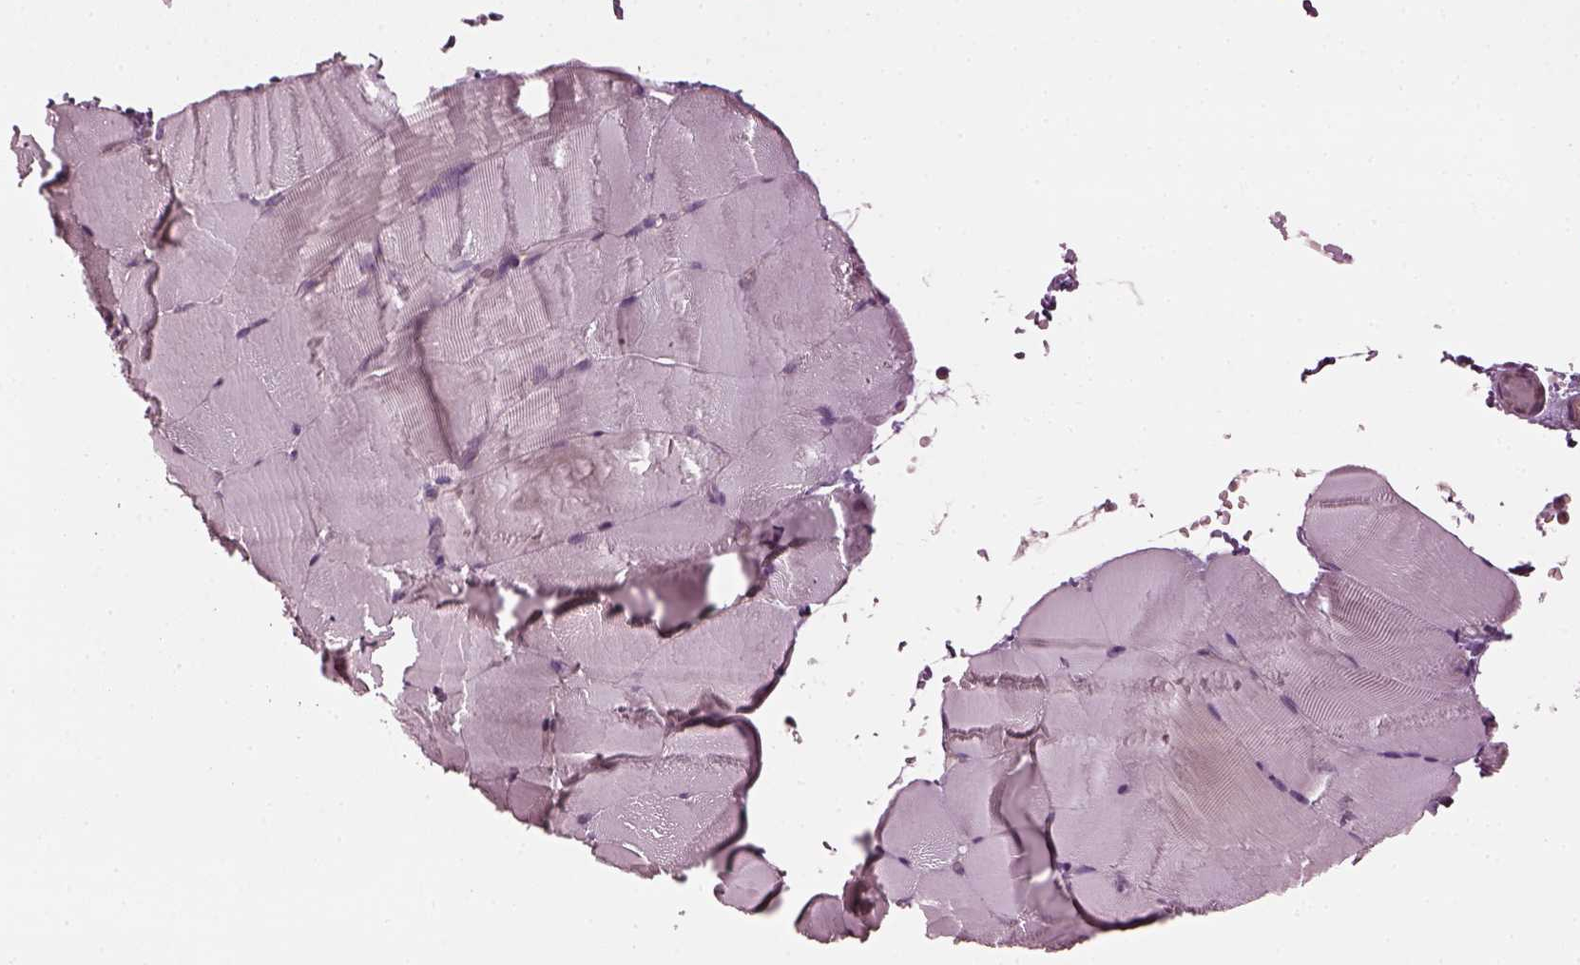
{"staining": {"intensity": "negative", "quantity": "none", "location": "none"}, "tissue": "skeletal muscle", "cell_type": "Myocytes", "image_type": "normal", "snomed": [{"axis": "morphology", "description": "Normal tissue, NOS"}, {"axis": "topography", "description": "Skeletal muscle"}], "caption": "A histopathology image of human skeletal muscle is negative for staining in myocytes. (Immunohistochemistry (ihc), brightfield microscopy, high magnification).", "gene": "RUFY3", "patient": {"sex": "female", "age": 37}}